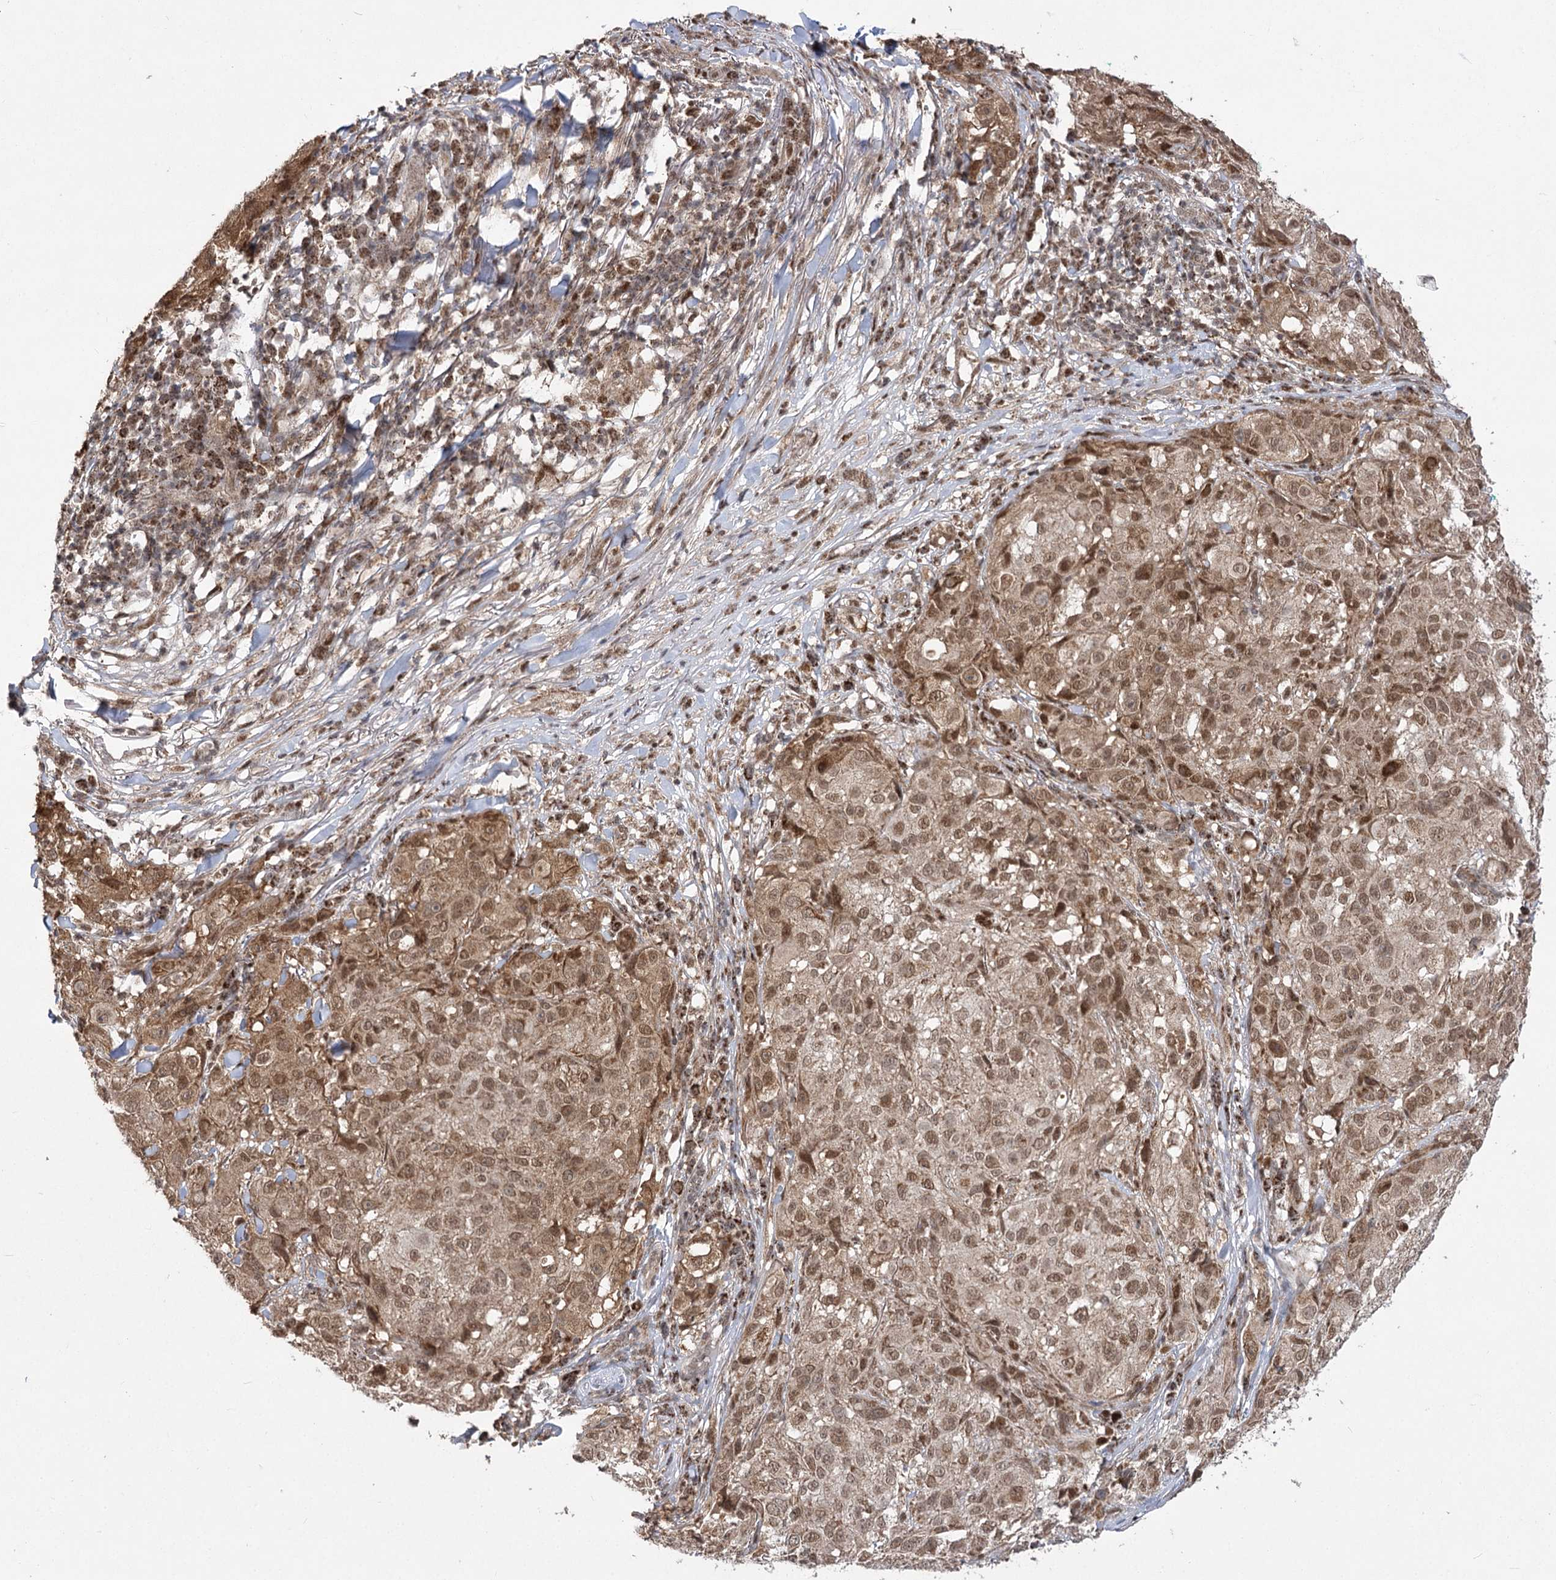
{"staining": {"intensity": "moderate", "quantity": ">75%", "location": "cytoplasmic/membranous,nuclear"}, "tissue": "melanoma", "cell_type": "Tumor cells", "image_type": "cancer", "snomed": [{"axis": "morphology", "description": "Necrosis, NOS"}, {"axis": "morphology", "description": "Malignant melanoma, NOS"}, {"axis": "topography", "description": "Skin"}], "caption": "High-magnification brightfield microscopy of malignant melanoma stained with DAB (3,3'-diaminobenzidine) (brown) and counterstained with hematoxylin (blue). tumor cells exhibit moderate cytoplasmic/membranous and nuclear expression is seen in about>75% of cells.", "gene": "SLC4A1AP", "patient": {"sex": "female", "age": 87}}